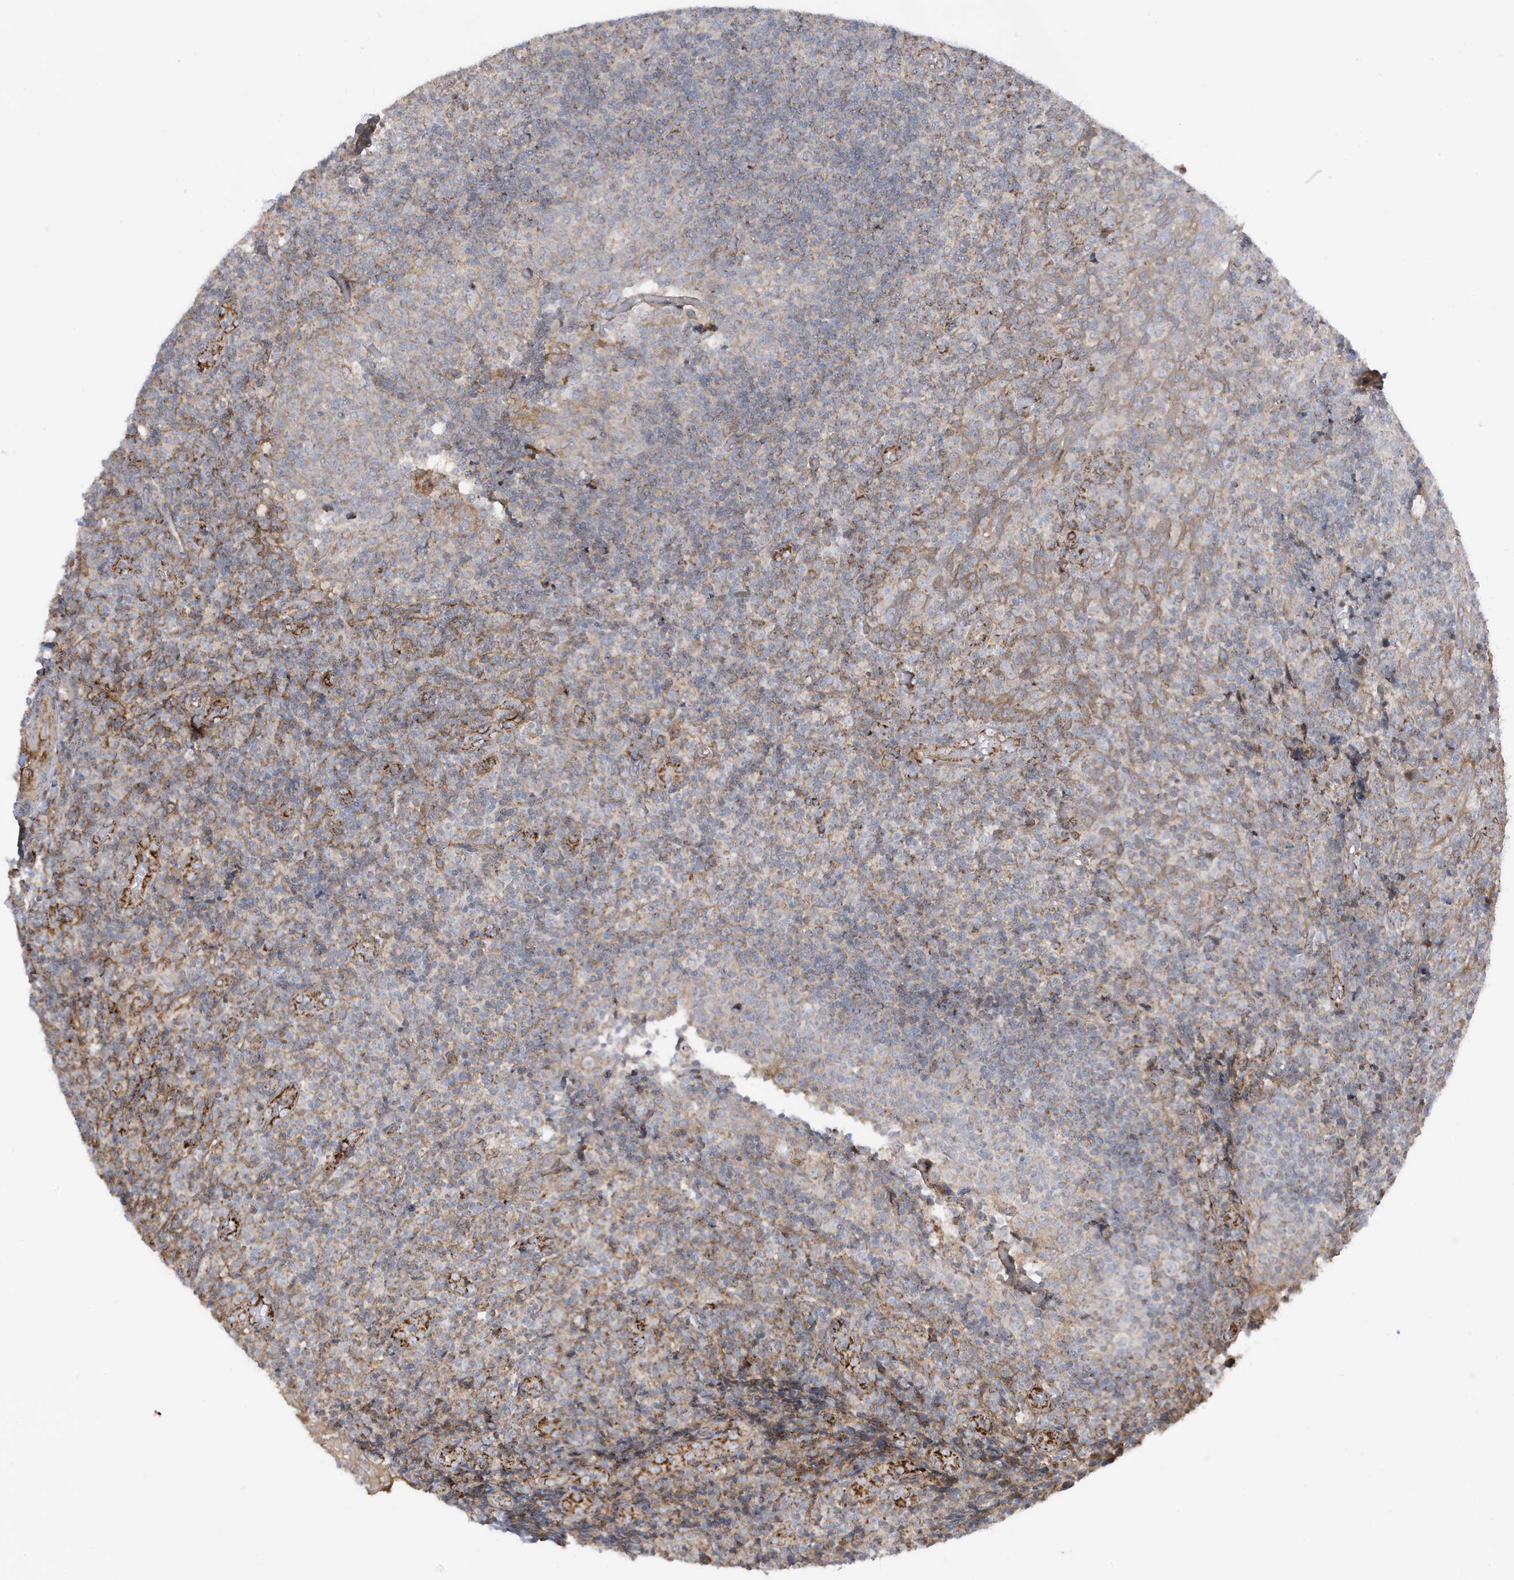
{"staining": {"intensity": "negative", "quantity": "none", "location": "none"}, "tissue": "tonsil", "cell_type": "Germinal center cells", "image_type": "normal", "snomed": [{"axis": "morphology", "description": "Normal tissue, NOS"}, {"axis": "topography", "description": "Tonsil"}], "caption": "An immunohistochemistry (IHC) image of unremarkable tonsil is shown. There is no staining in germinal center cells of tonsil.", "gene": "IFT57", "patient": {"sex": "female", "age": 19}}